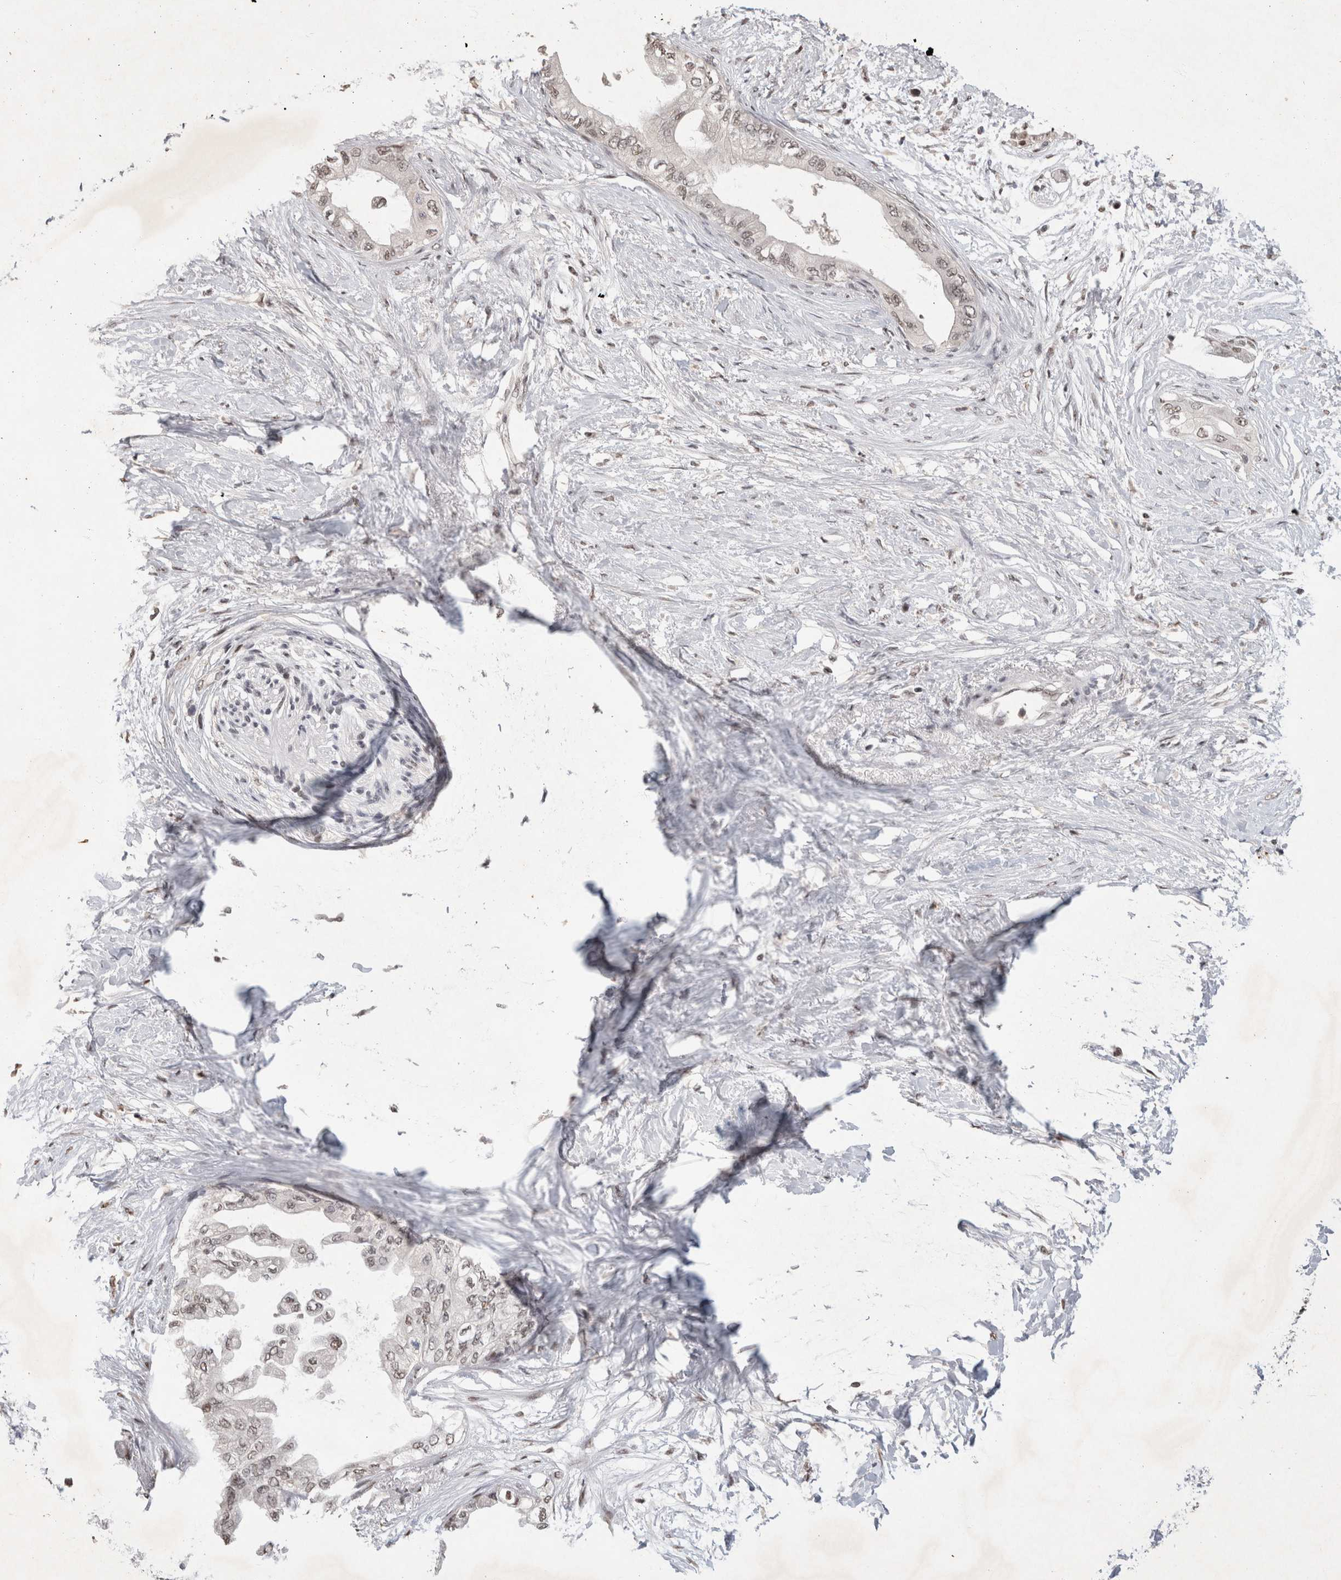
{"staining": {"intensity": "weak", "quantity": ">75%", "location": "nuclear"}, "tissue": "pancreatic cancer", "cell_type": "Tumor cells", "image_type": "cancer", "snomed": [{"axis": "morphology", "description": "Normal tissue, NOS"}, {"axis": "morphology", "description": "Adenocarcinoma, NOS"}, {"axis": "topography", "description": "Pancreas"}, {"axis": "topography", "description": "Duodenum"}], "caption": "Tumor cells show low levels of weak nuclear staining in approximately >75% of cells in human pancreatic adenocarcinoma.", "gene": "XRCC5", "patient": {"sex": "female", "age": 60}}